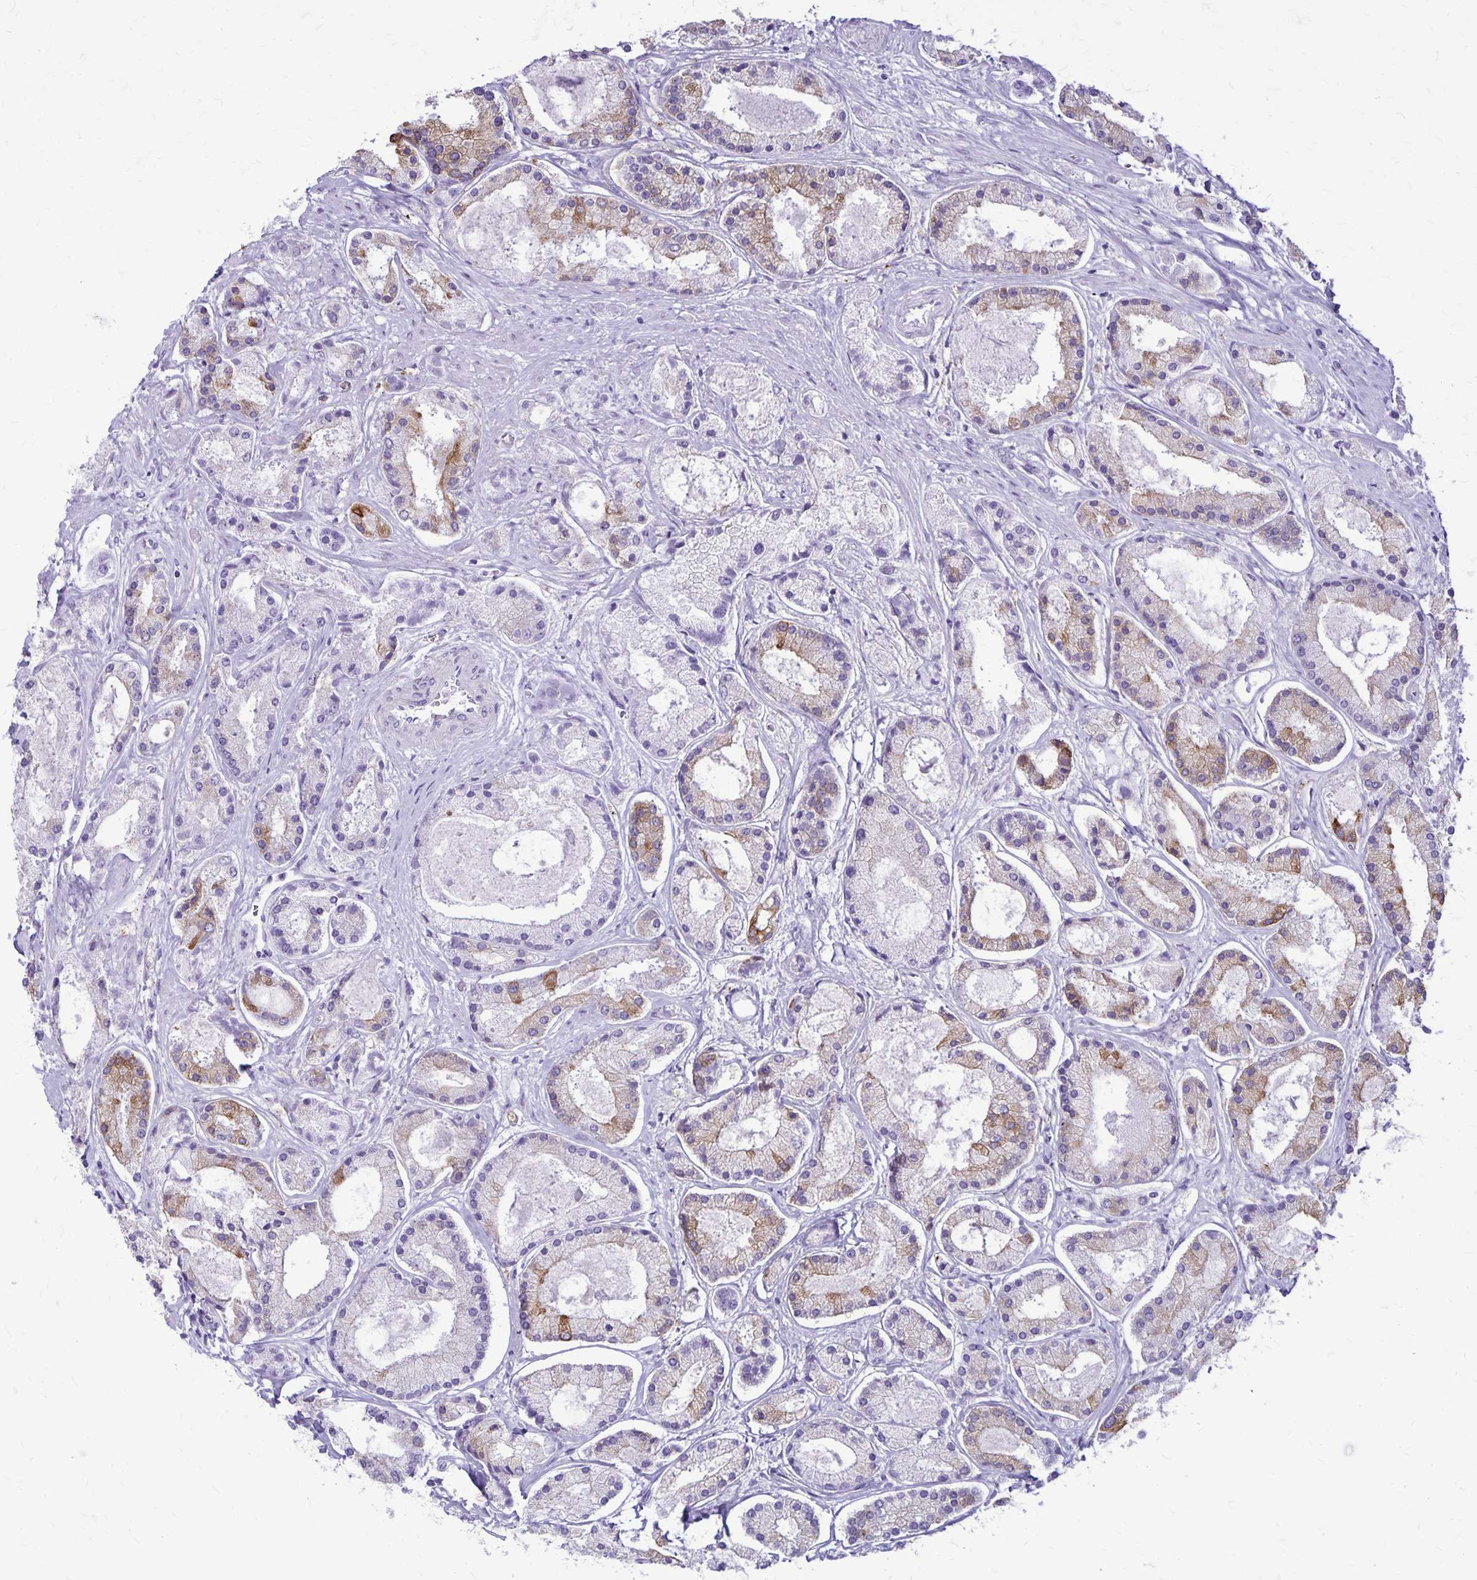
{"staining": {"intensity": "moderate", "quantity": "25%-75%", "location": "cytoplasmic/membranous"}, "tissue": "prostate cancer", "cell_type": "Tumor cells", "image_type": "cancer", "snomed": [{"axis": "morphology", "description": "Adenocarcinoma, High grade"}, {"axis": "topography", "description": "Prostate"}], "caption": "Prostate cancer tissue shows moderate cytoplasmic/membranous staining in about 25%-75% of tumor cells The staining was performed using DAB, with brown indicating positive protein expression. Nuclei are stained blue with hematoxylin.", "gene": "RTN1", "patient": {"sex": "male", "age": 67}}